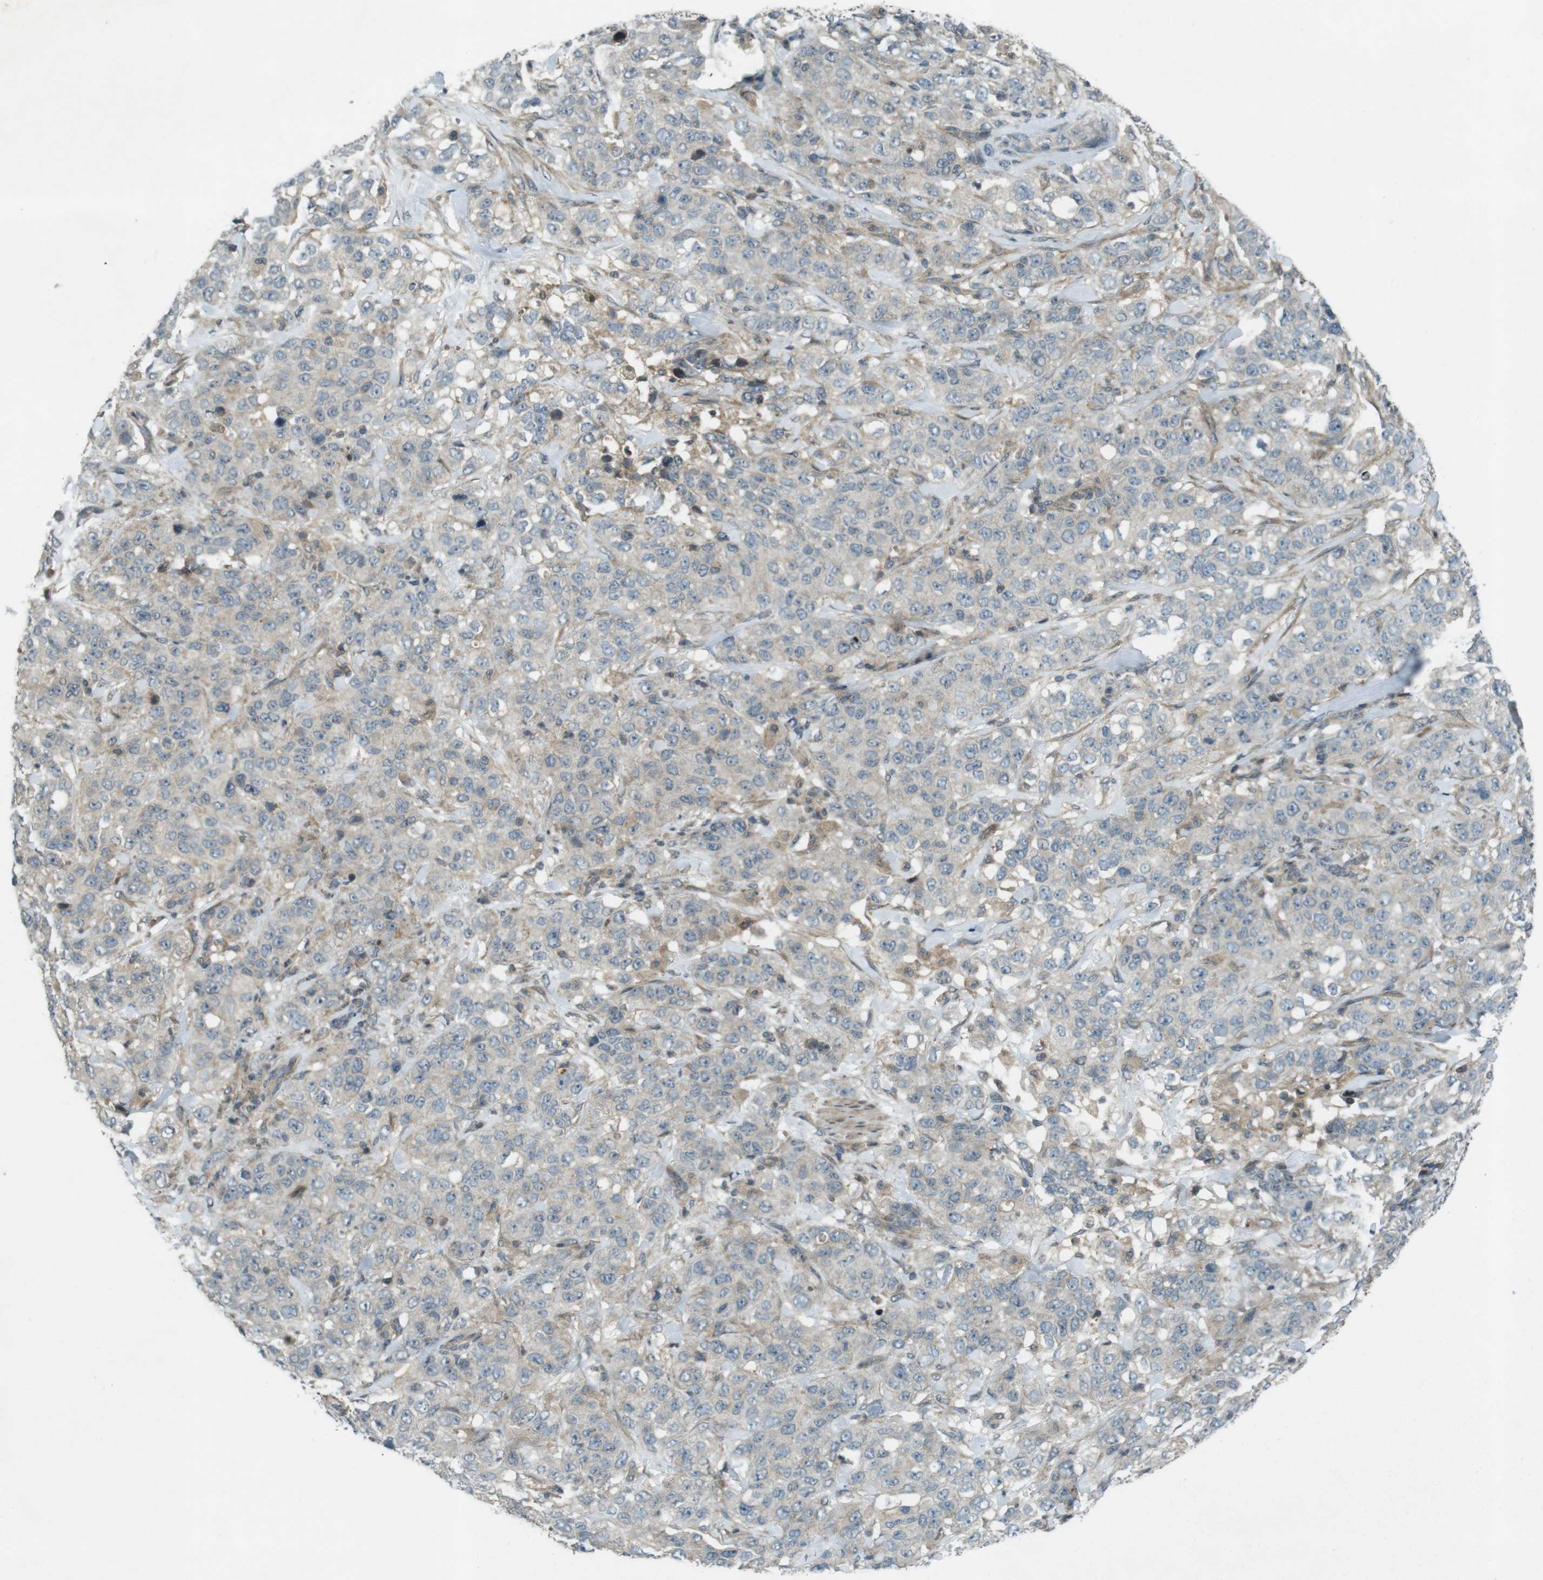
{"staining": {"intensity": "negative", "quantity": "none", "location": "none"}, "tissue": "stomach cancer", "cell_type": "Tumor cells", "image_type": "cancer", "snomed": [{"axis": "morphology", "description": "Adenocarcinoma, NOS"}, {"axis": "topography", "description": "Stomach"}], "caption": "High magnification brightfield microscopy of stomach cancer stained with DAB (3,3'-diaminobenzidine) (brown) and counterstained with hematoxylin (blue): tumor cells show no significant positivity. The staining was performed using DAB to visualize the protein expression in brown, while the nuclei were stained in blue with hematoxylin (Magnification: 20x).", "gene": "ZYX", "patient": {"sex": "male", "age": 48}}